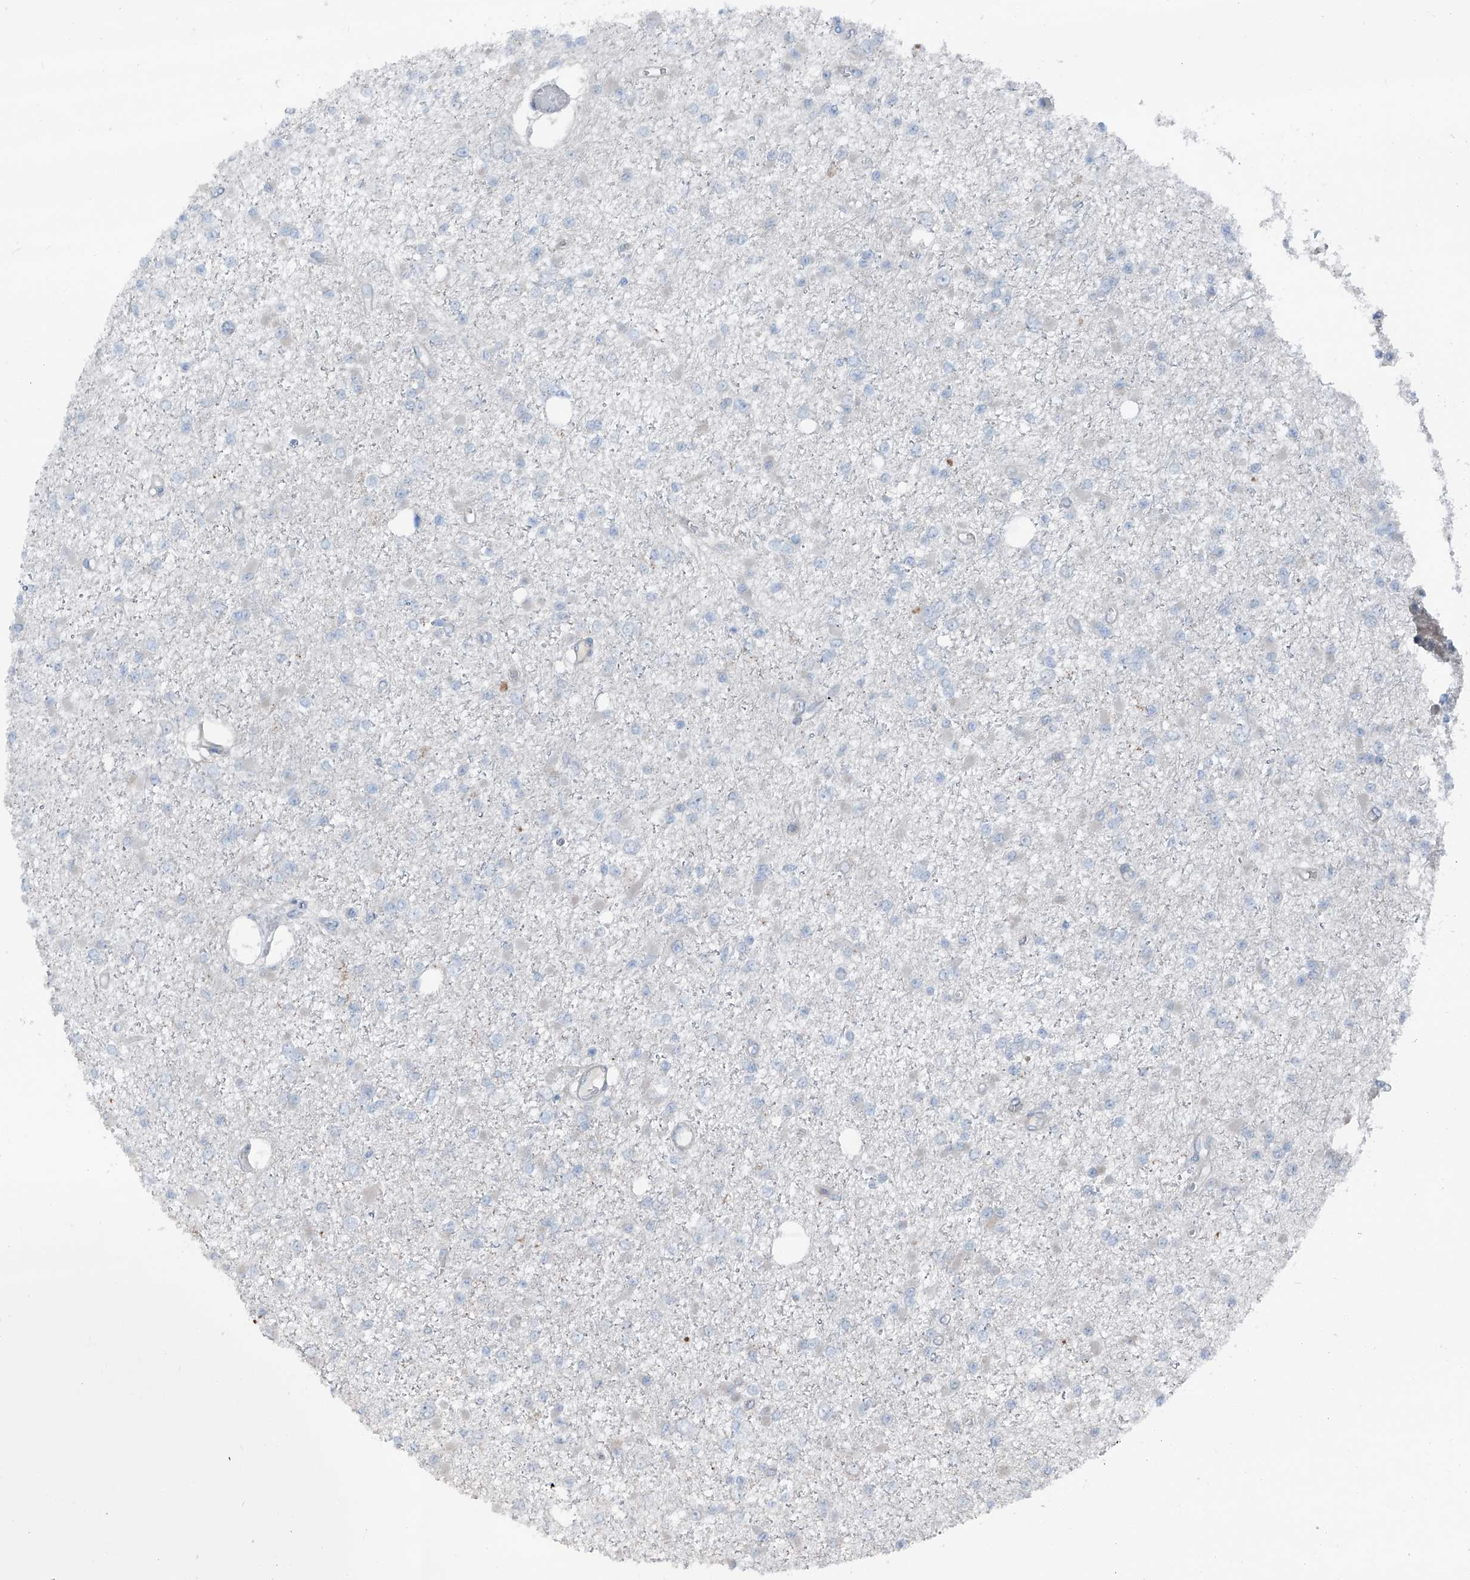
{"staining": {"intensity": "negative", "quantity": "none", "location": "none"}, "tissue": "glioma", "cell_type": "Tumor cells", "image_type": "cancer", "snomed": [{"axis": "morphology", "description": "Glioma, malignant, Low grade"}, {"axis": "topography", "description": "Brain"}], "caption": "Glioma was stained to show a protein in brown. There is no significant staining in tumor cells.", "gene": "HSPB11", "patient": {"sex": "female", "age": 22}}